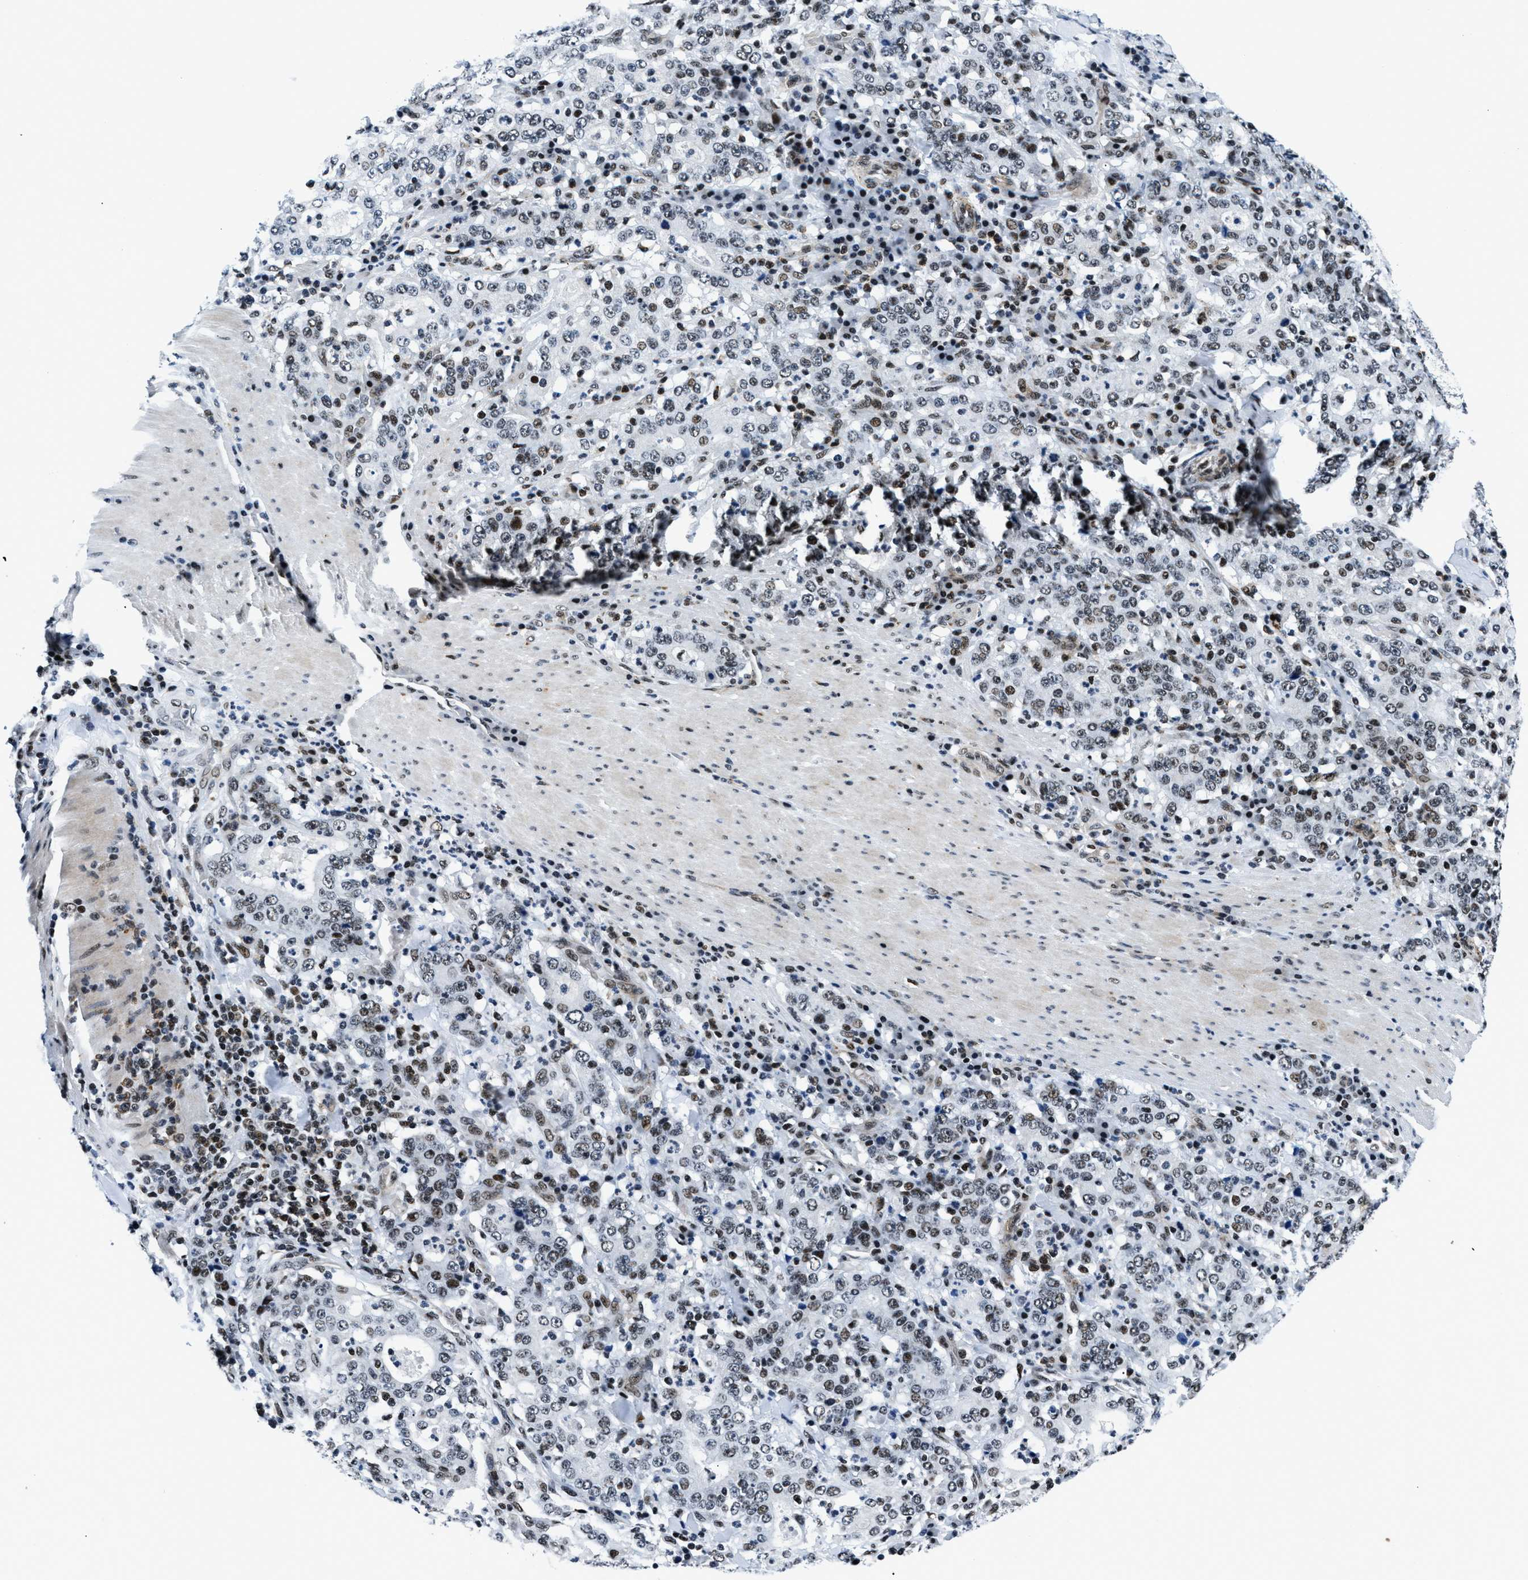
{"staining": {"intensity": "strong", "quantity": "25%-75%", "location": "nuclear"}, "tissue": "stomach cancer", "cell_type": "Tumor cells", "image_type": "cancer", "snomed": [{"axis": "morphology", "description": "Normal tissue, NOS"}, {"axis": "morphology", "description": "Adenocarcinoma, NOS"}, {"axis": "topography", "description": "Stomach, upper"}, {"axis": "topography", "description": "Stomach"}], "caption": "This histopathology image reveals immunohistochemistry (IHC) staining of human stomach cancer, with high strong nuclear staining in approximately 25%-75% of tumor cells.", "gene": "SMARCB1", "patient": {"sex": "male", "age": 59}}